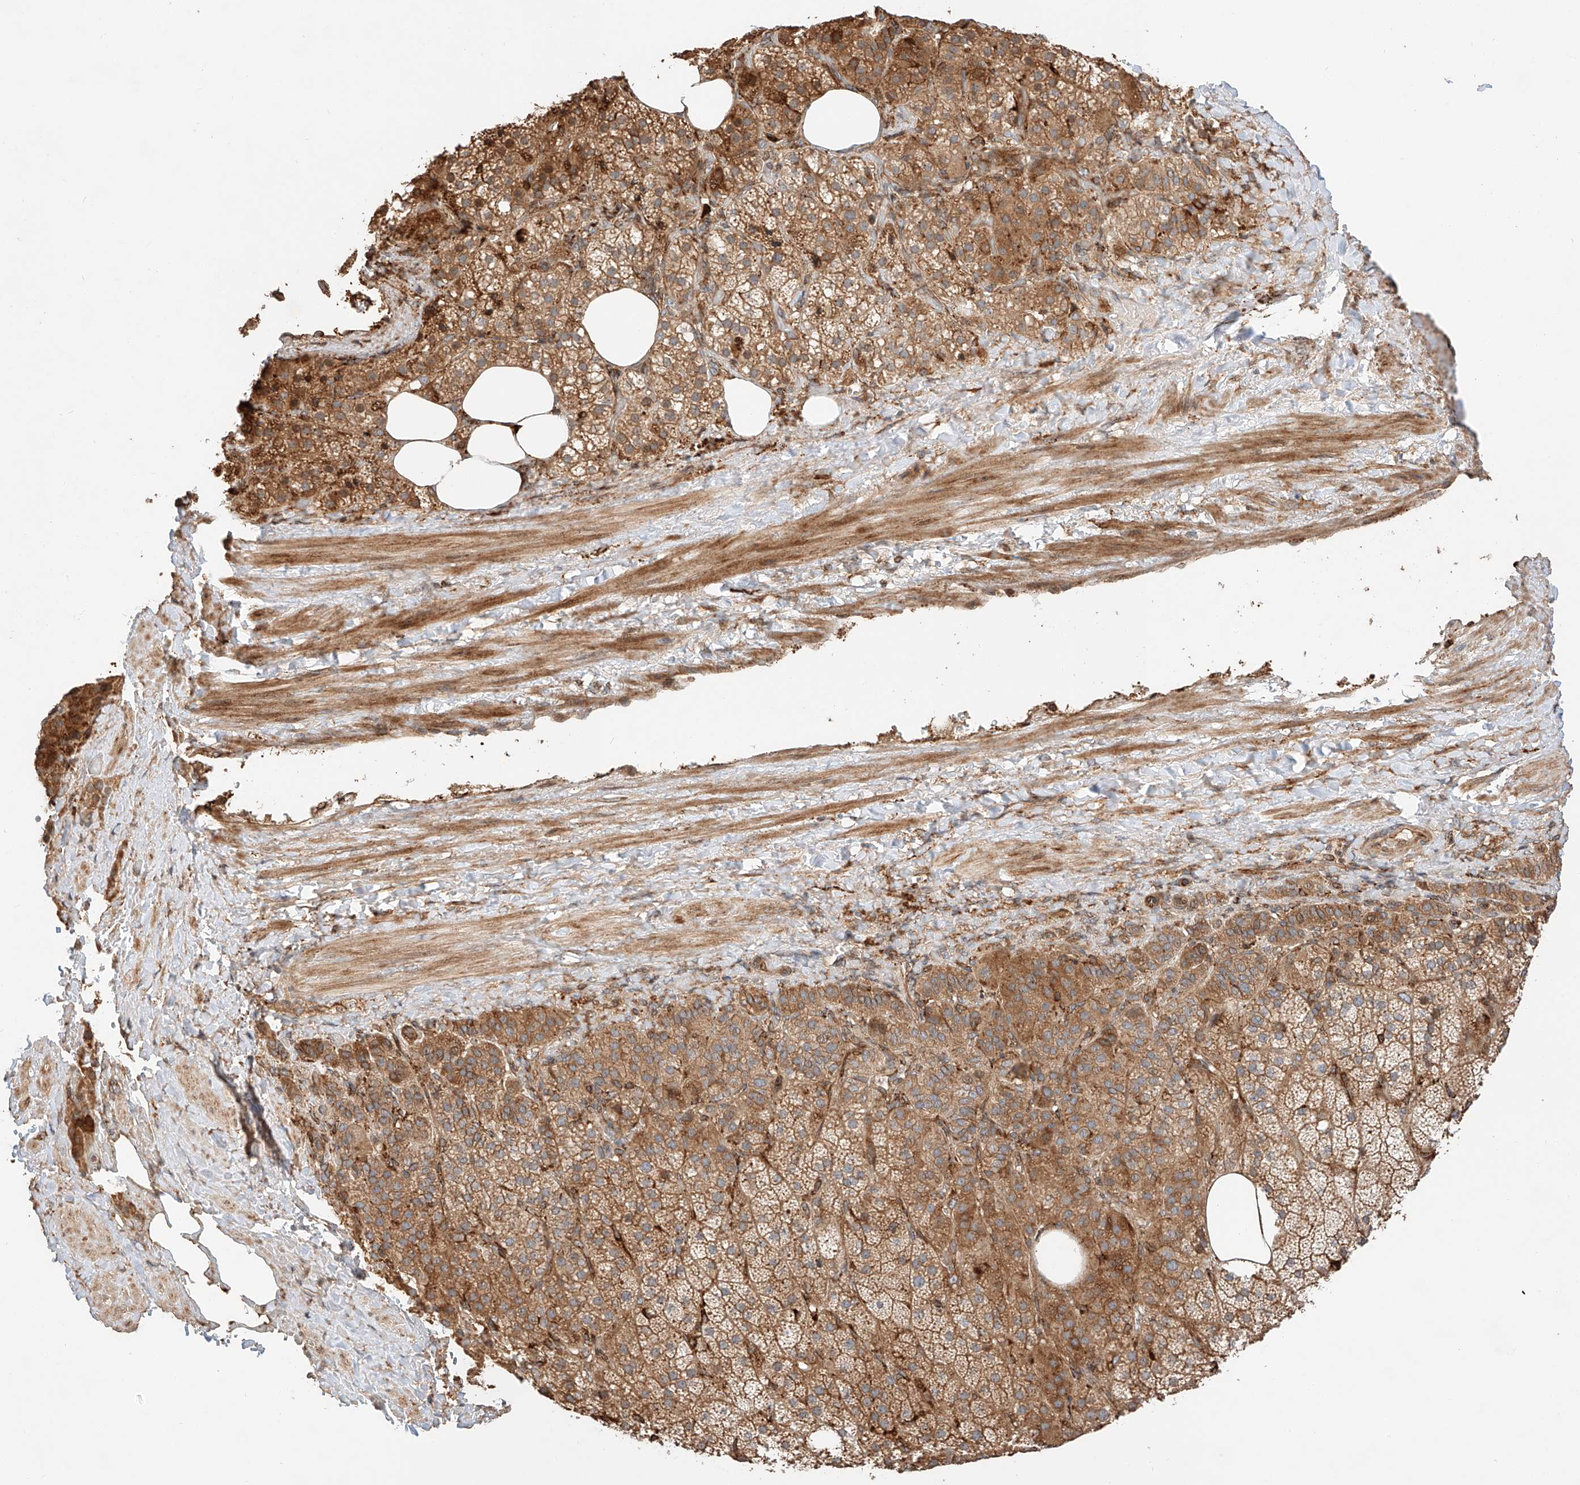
{"staining": {"intensity": "strong", "quantity": ">75%", "location": "cytoplasmic/membranous"}, "tissue": "adrenal gland", "cell_type": "Glandular cells", "image_type": "normal", "snomed": [{"axis": "morphology", "description": "Normal tissue, NOS"}, {"axis": "topography", "description": "Adrenal gland"}], "caption": "Immunohistochemistry (IHC) (DAB) staining of unremarkable adrenal gland displays strong cytoplasmic/membranous protein expression in approximately >75% of glandular cells.", "gene": "ZNF84", "patient": {"sex": "female", "age": 59}}